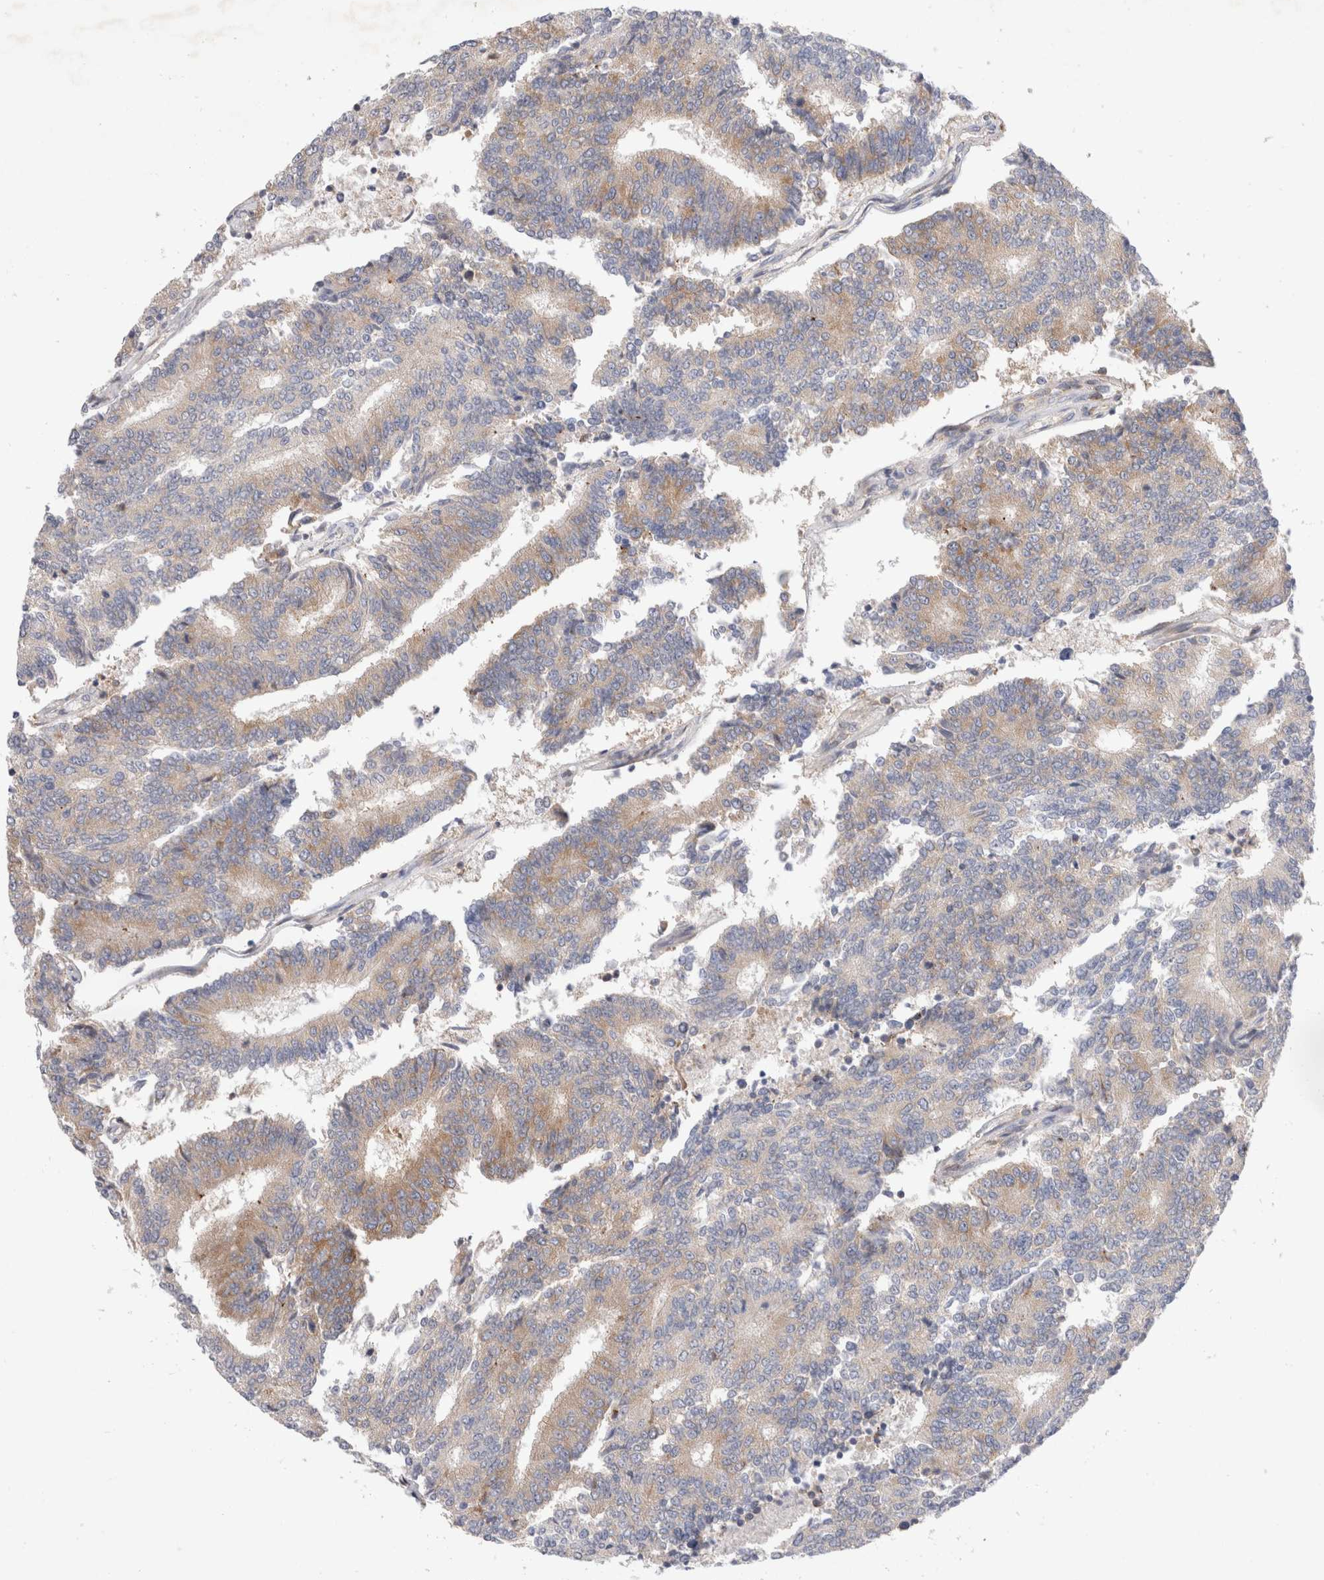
{"staining": {"intensity": "moderate", "quantity": "<25%", "location": "cytoplasmic/membranous"}, "tissue": "prostate cancer", "cell_type": "Tumor cells", "image_type": "cancer", "snomed": [{"axis": "morphology", "description": "Normal tissue, NOS"}, {"axis": "morphology", "description": "Adenocarcinoma, High grade"}, {"axis": "topography", "description": "Prostate"}, {"axis": "topography", "description": "Seminal veicle"}], "caption": "Protein analysis of prostate cancer tissue shows moderate cytoplasmic/membranous expression in approximately <25% of tumor cells.", "gene": "ZNF23", "patient": {"sex": "male", "age": 55}}